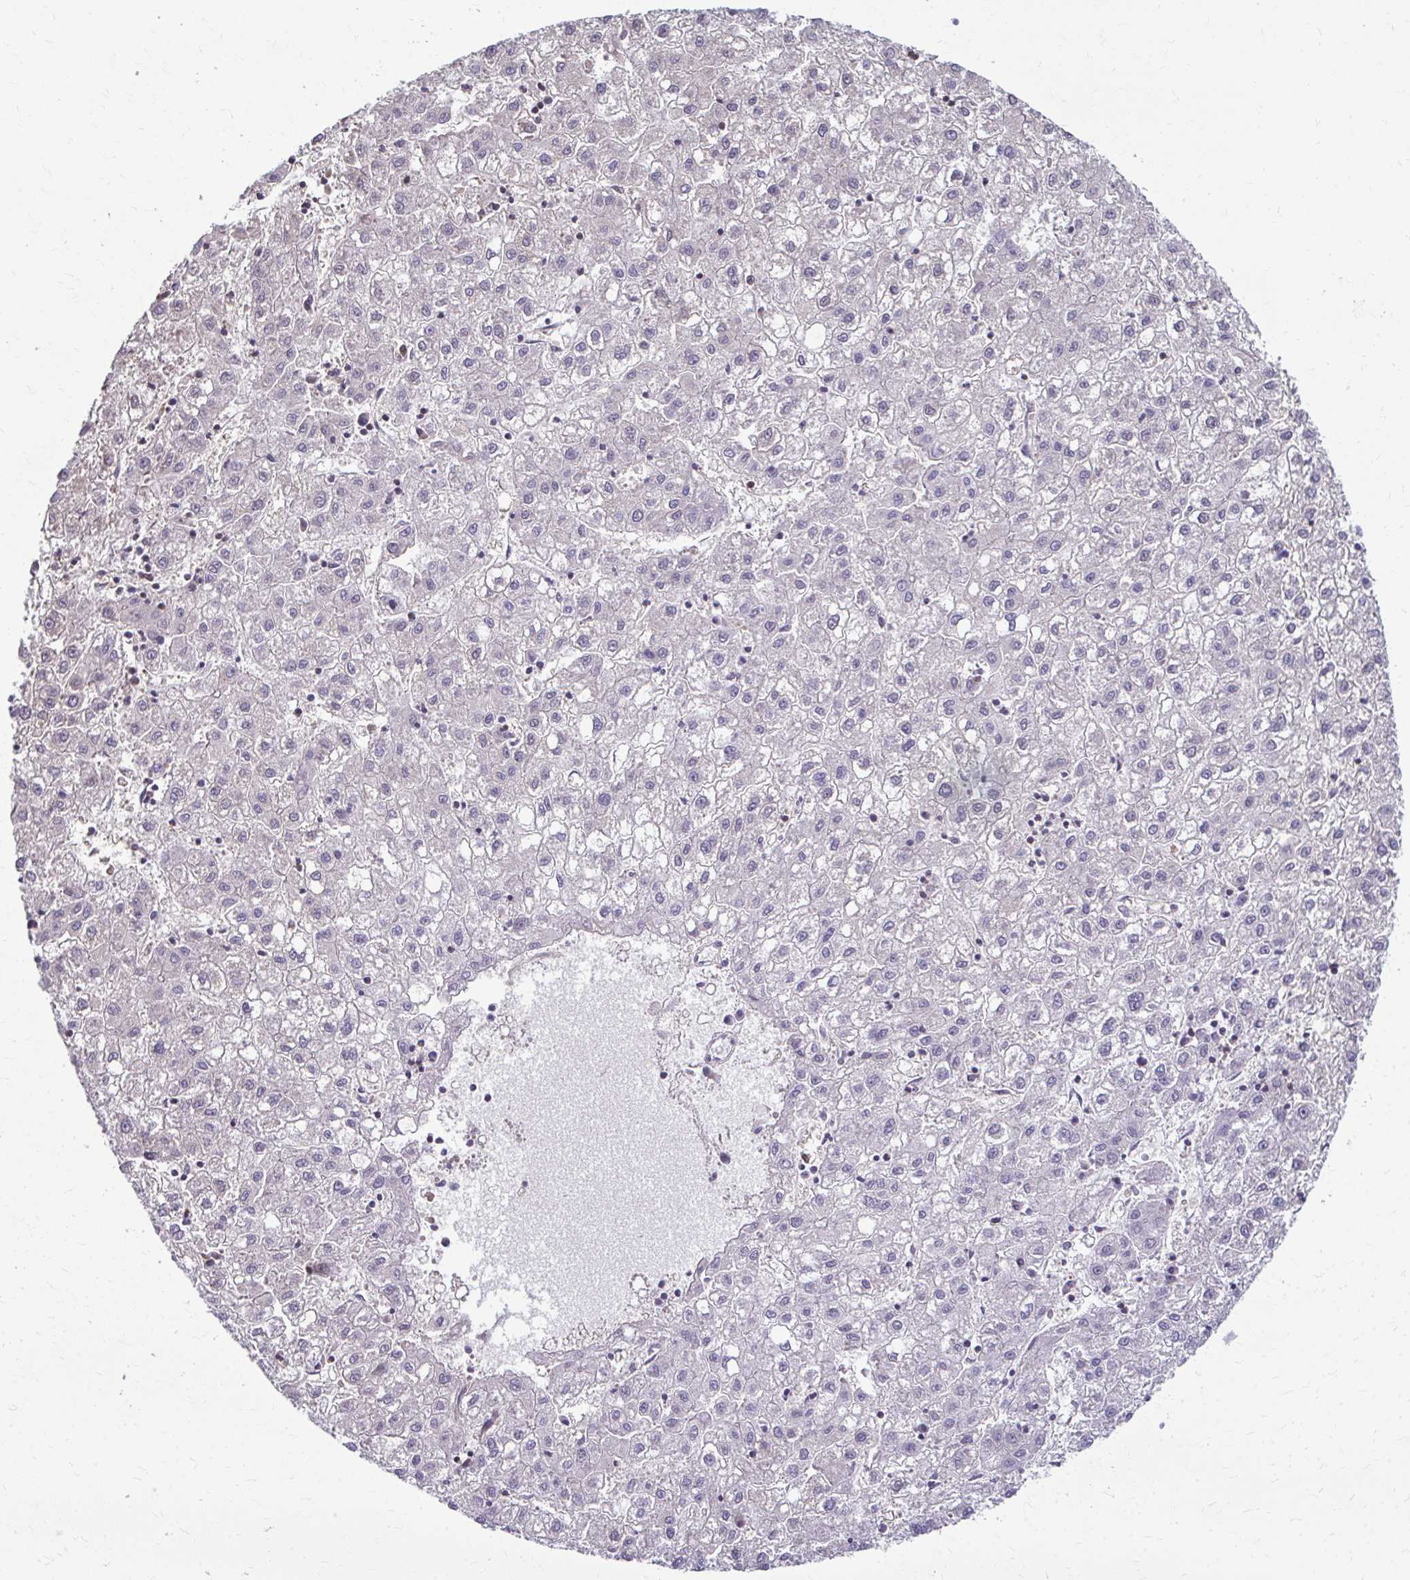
{"staining": {"intensity": "negative", "quantity": "none", "location": "none"}, "tissue": "liver cancer", "cell_type": "Tumor cells", "image_type": "cancer", "snomed": [{"axis": "morphology", "description": "Carcinoma, Hepatocellular, NOS"}, {"axis": "topography", "description": "Liver"}], "caption": "IHC photomicrograph of neoplastic tissue: liver cancer (hepatocellular carcinoma) stained with DAB (3,3'-diaminobenzidine) exhibits no significant protein positivity in tumor cells. (Immunohistochemistry (ihc), brightfield microscopy, high magnification).", "gene": "MAF1", "patient": {"sex": "male", "age": 72}}